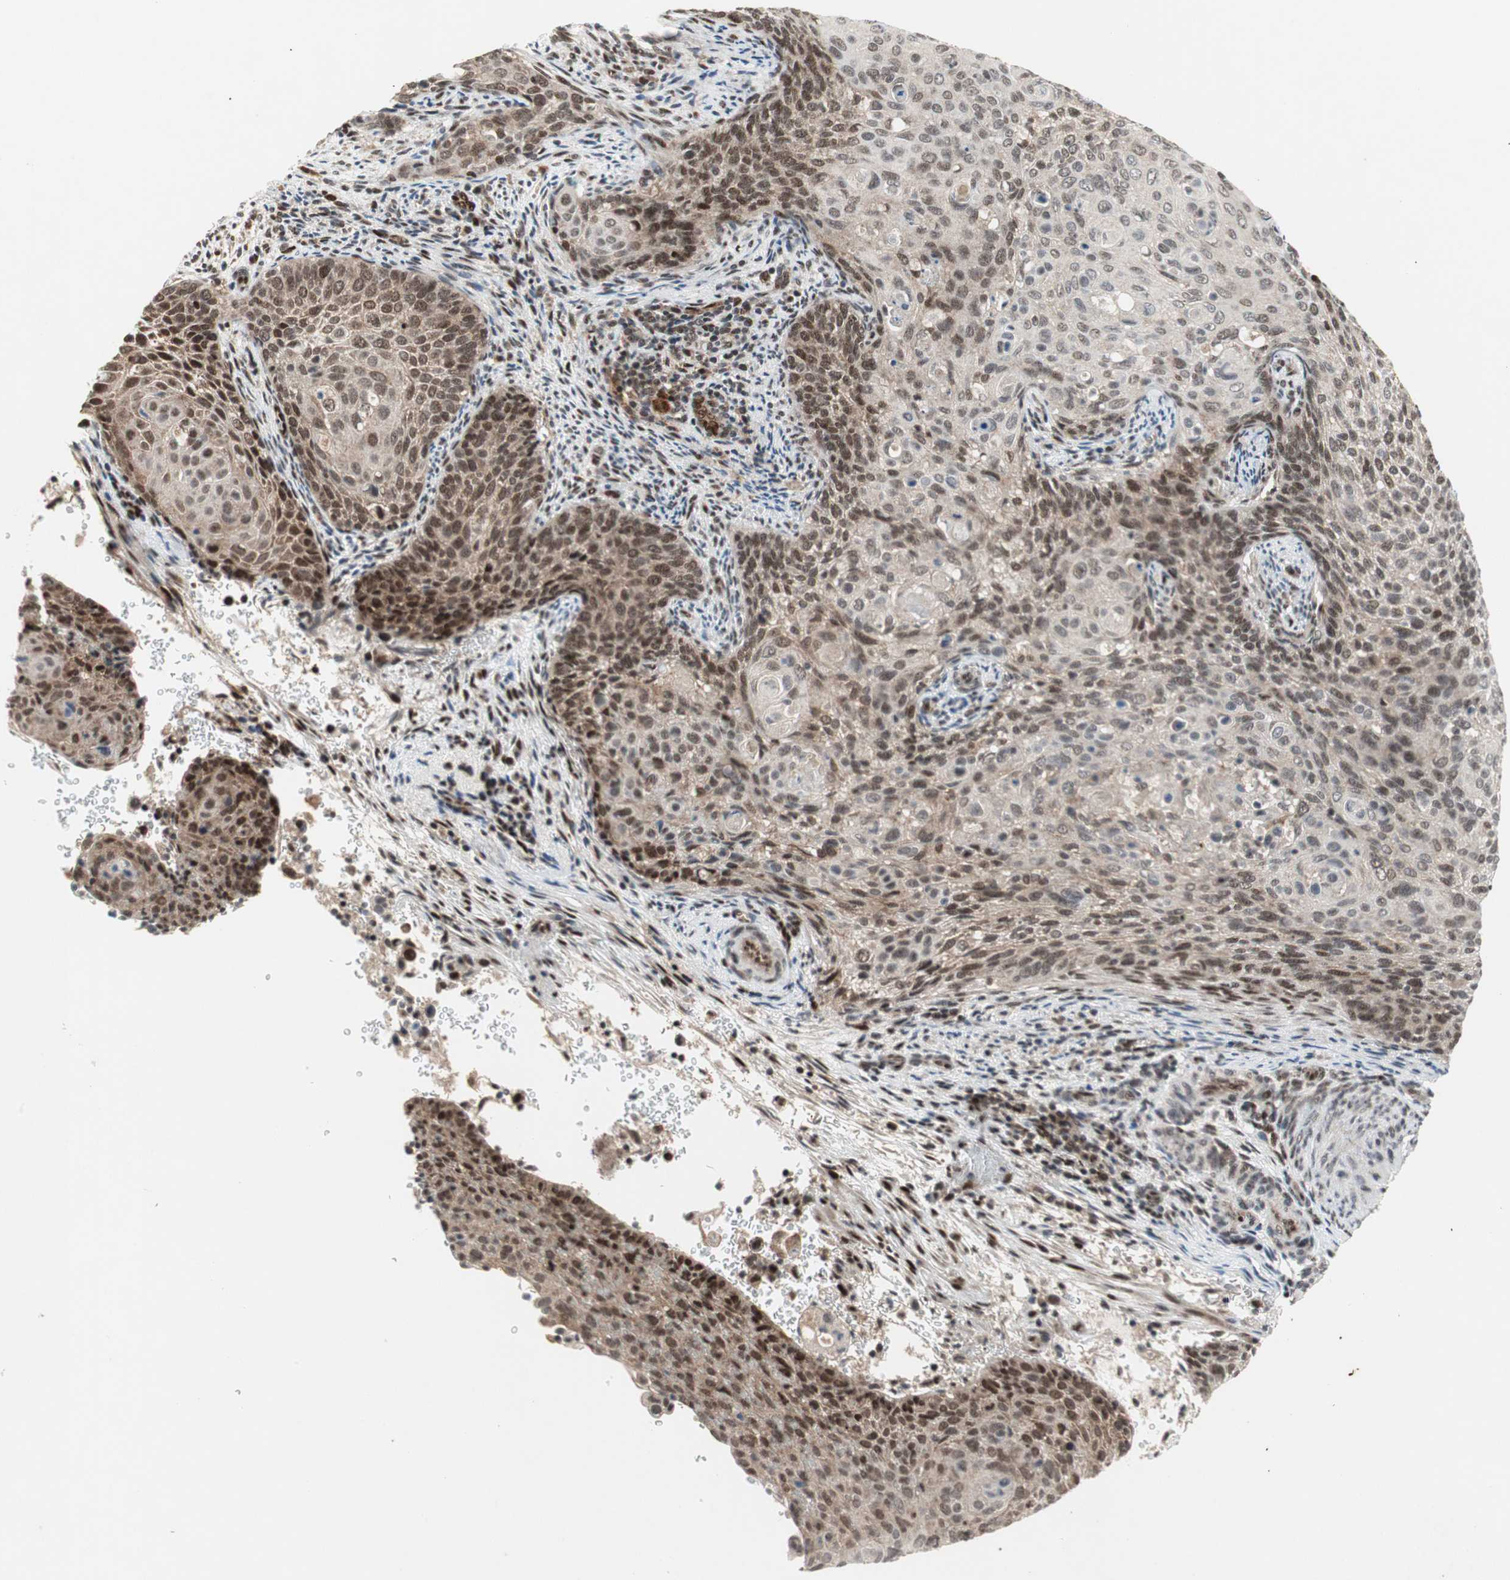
{"staining": {"intensity": "moderate", "quantity": ">75%", "location": "nuclear"}, "tissue": "cervical cancer", "cell_type": "Tumor cells", "image_type": "cancer", "snomed": [{"axis": "morphology", "description": "Squamous cell carcinoma, NOS"}, {"axis": "topography", "description": "Cervix"}], "caption": "Cervical cancer (squamous cell carcinoma) stained for a protein (brown) exhibits moderate nuclear positive positivity in approximately >75% of tumor cells.", "gene": "TCF12", "patient": {"sex": "female", "age": 33}}